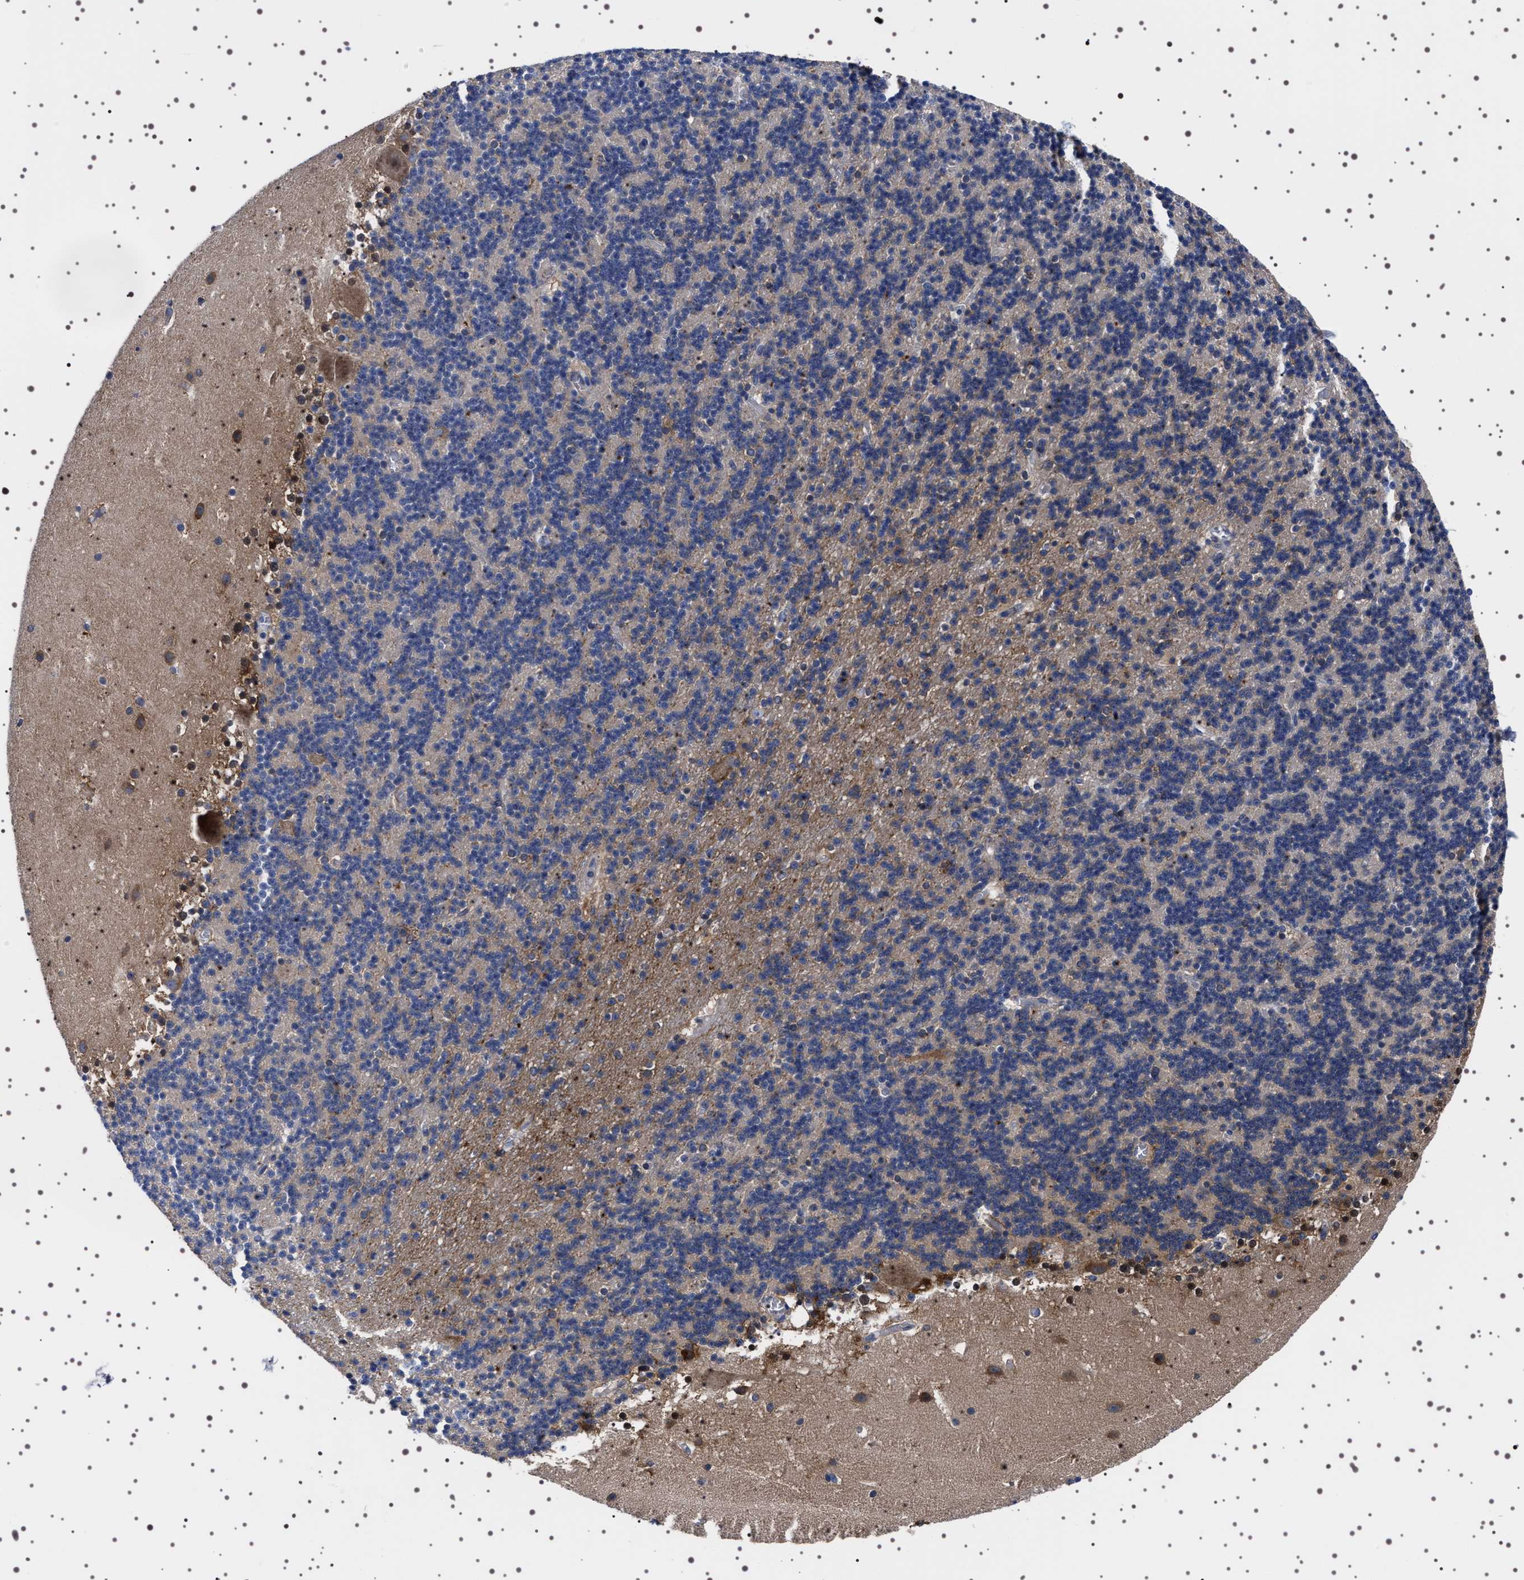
{"staining": {"intensity": "negative", "quantity": "none", "location": "none"}, "tissue": "cerebellum", "cell_type": "Cells in granular layer", "image_type": "normal", "snomed": [{"axis": "morphology", "description": "Normal tissue, NOS"}, {"axis": "topography", "description": "Cerebellum"}], "caption": "There is no significant expression in cells in granular layer of cerebellum. (DAB immunohistochemistry (IHC) with hematoxylin counter stain).", "gene": "DARS1", "patient": {"sex": "male", "age": 45}}